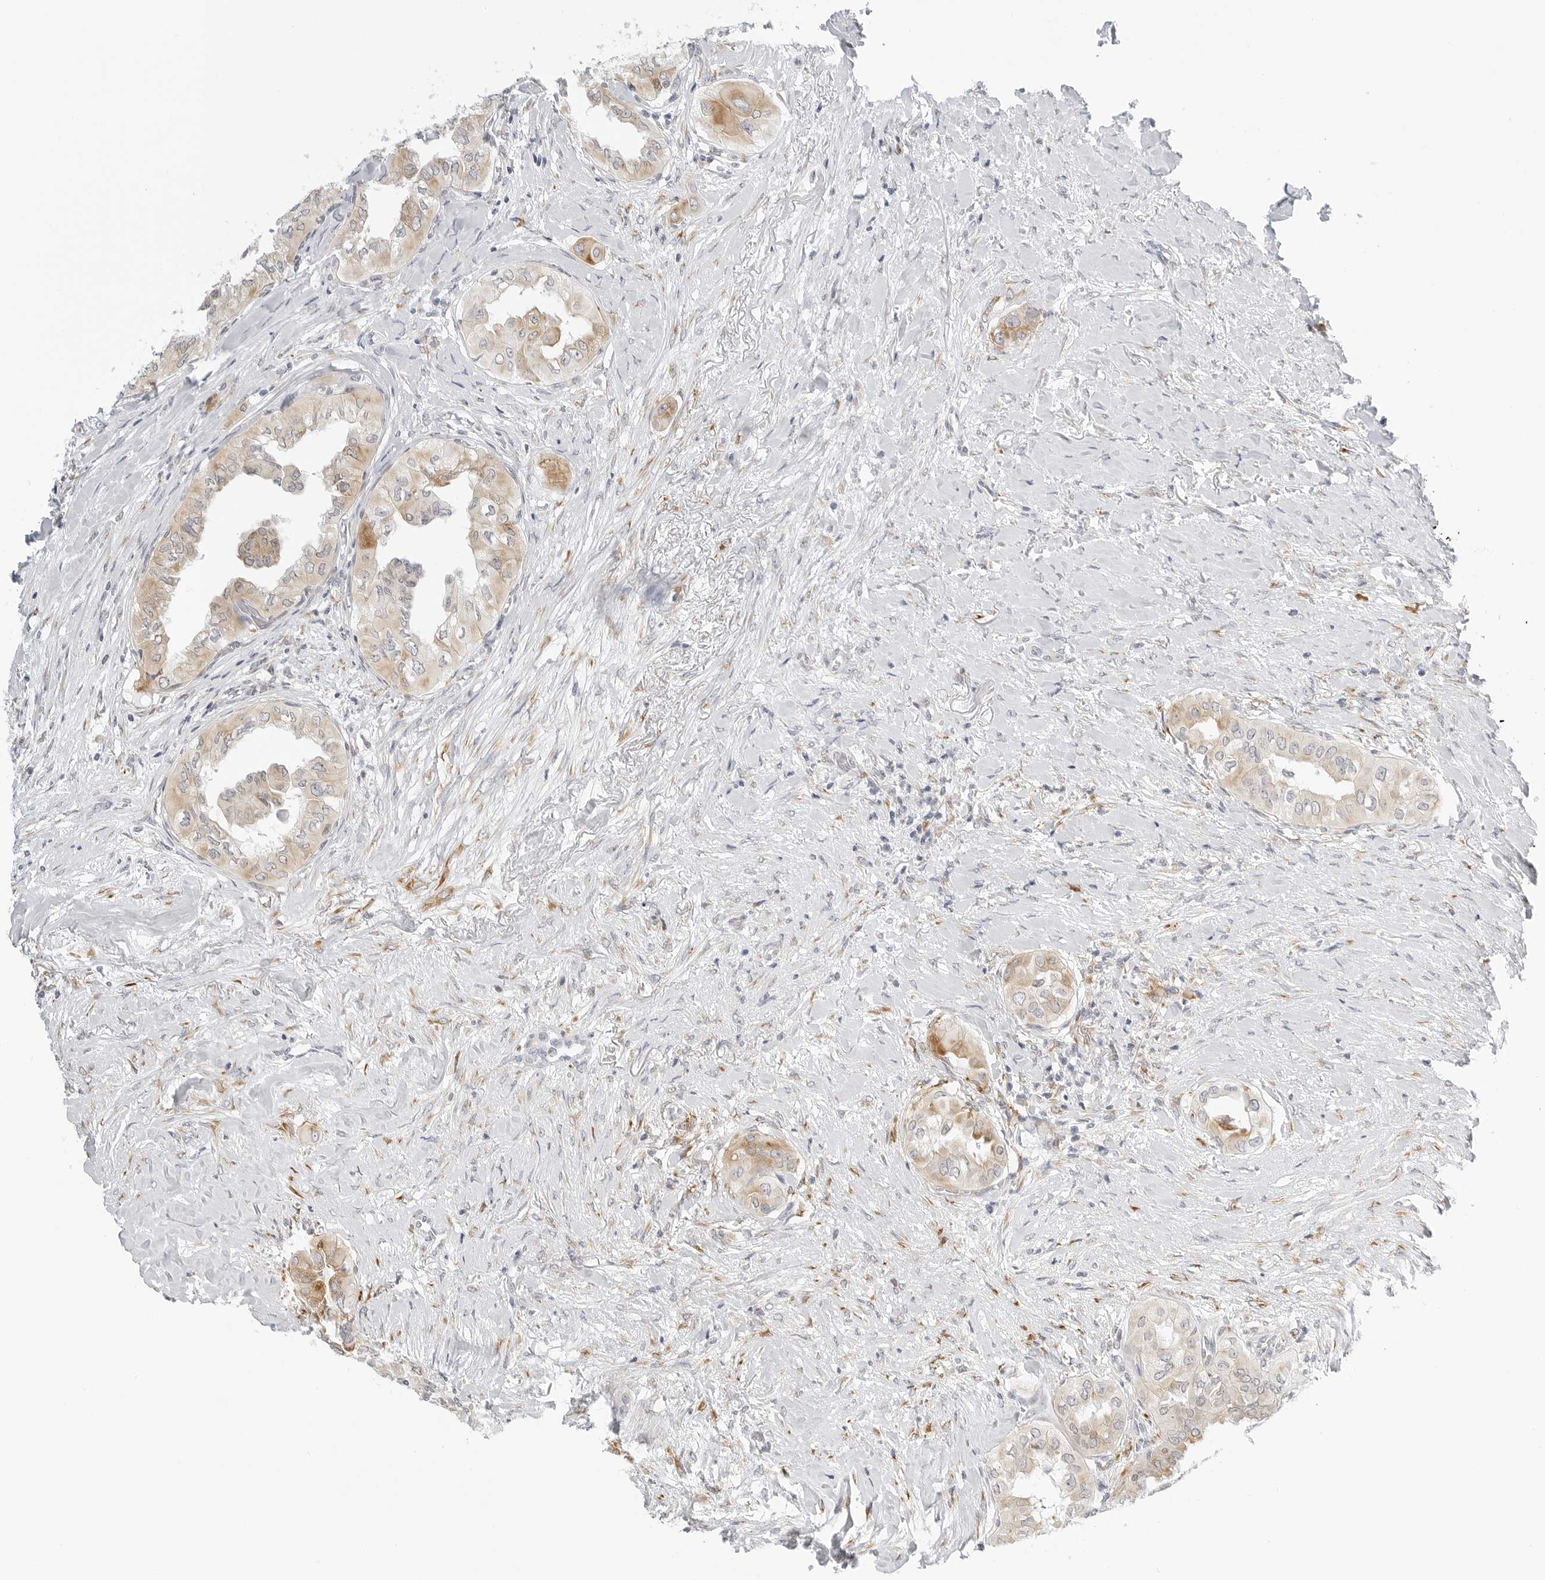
{"staining": {"intensity": "weak", "quantity": ">75%", "location": "cytoplasmic/membranous"}, "tissue": "thyroid cancer", "cell_type": "Tumor cells", "image_type": "cancer", "snomed": [{"axis": "morphology", "description": "Papillary adenocarcinoma, NOS"}, {"axis": "topography", "description": "Thyroid gland"}], "caption": "Immunohistochemical staining of human thyroid cancer displays low levels of weak cytoplasmic/membranous protein expression in about >75% of tumor cells. The protein is shown in brown color, while the nuclei are stained blue.", "gene": "THEM4", "patient": {"sex": "female", "age": 59}}